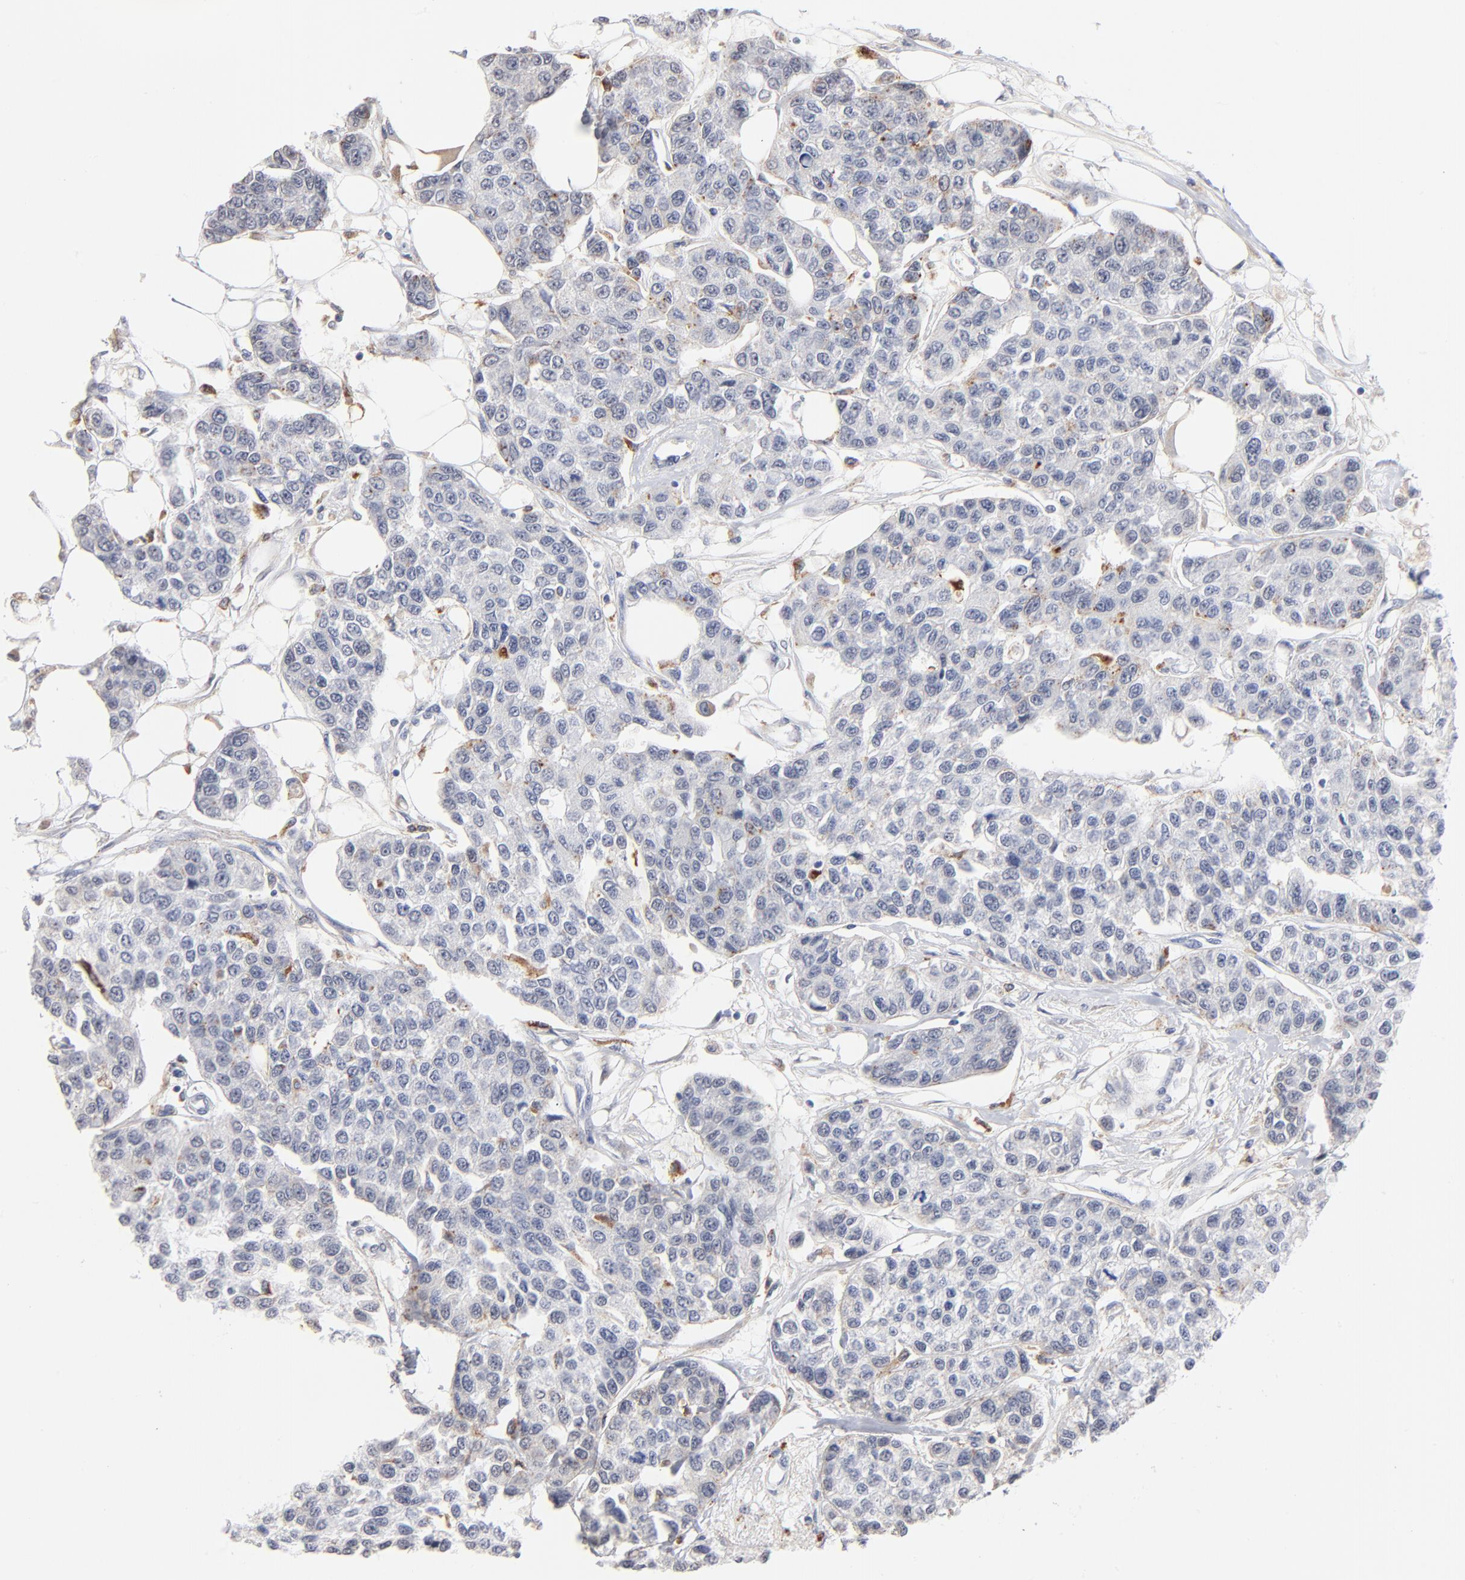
{"staining": {"intensity": "negative", "quantity": "none", "location": "none"}, "tissue": "breast cancer", "cell_type": "Tumor cells", "image_type": "cancer", "snomed": [{"axis": "morphology", "description": "Duct carcinoma"}, {"axis": "topography", "description": "Breast"}], "caption": "Tumor cells show no significant protein positivity in breast intraductal carcinoma.", "gene": "LTBP2", "patient": {"sex": "female", "age": 51}}